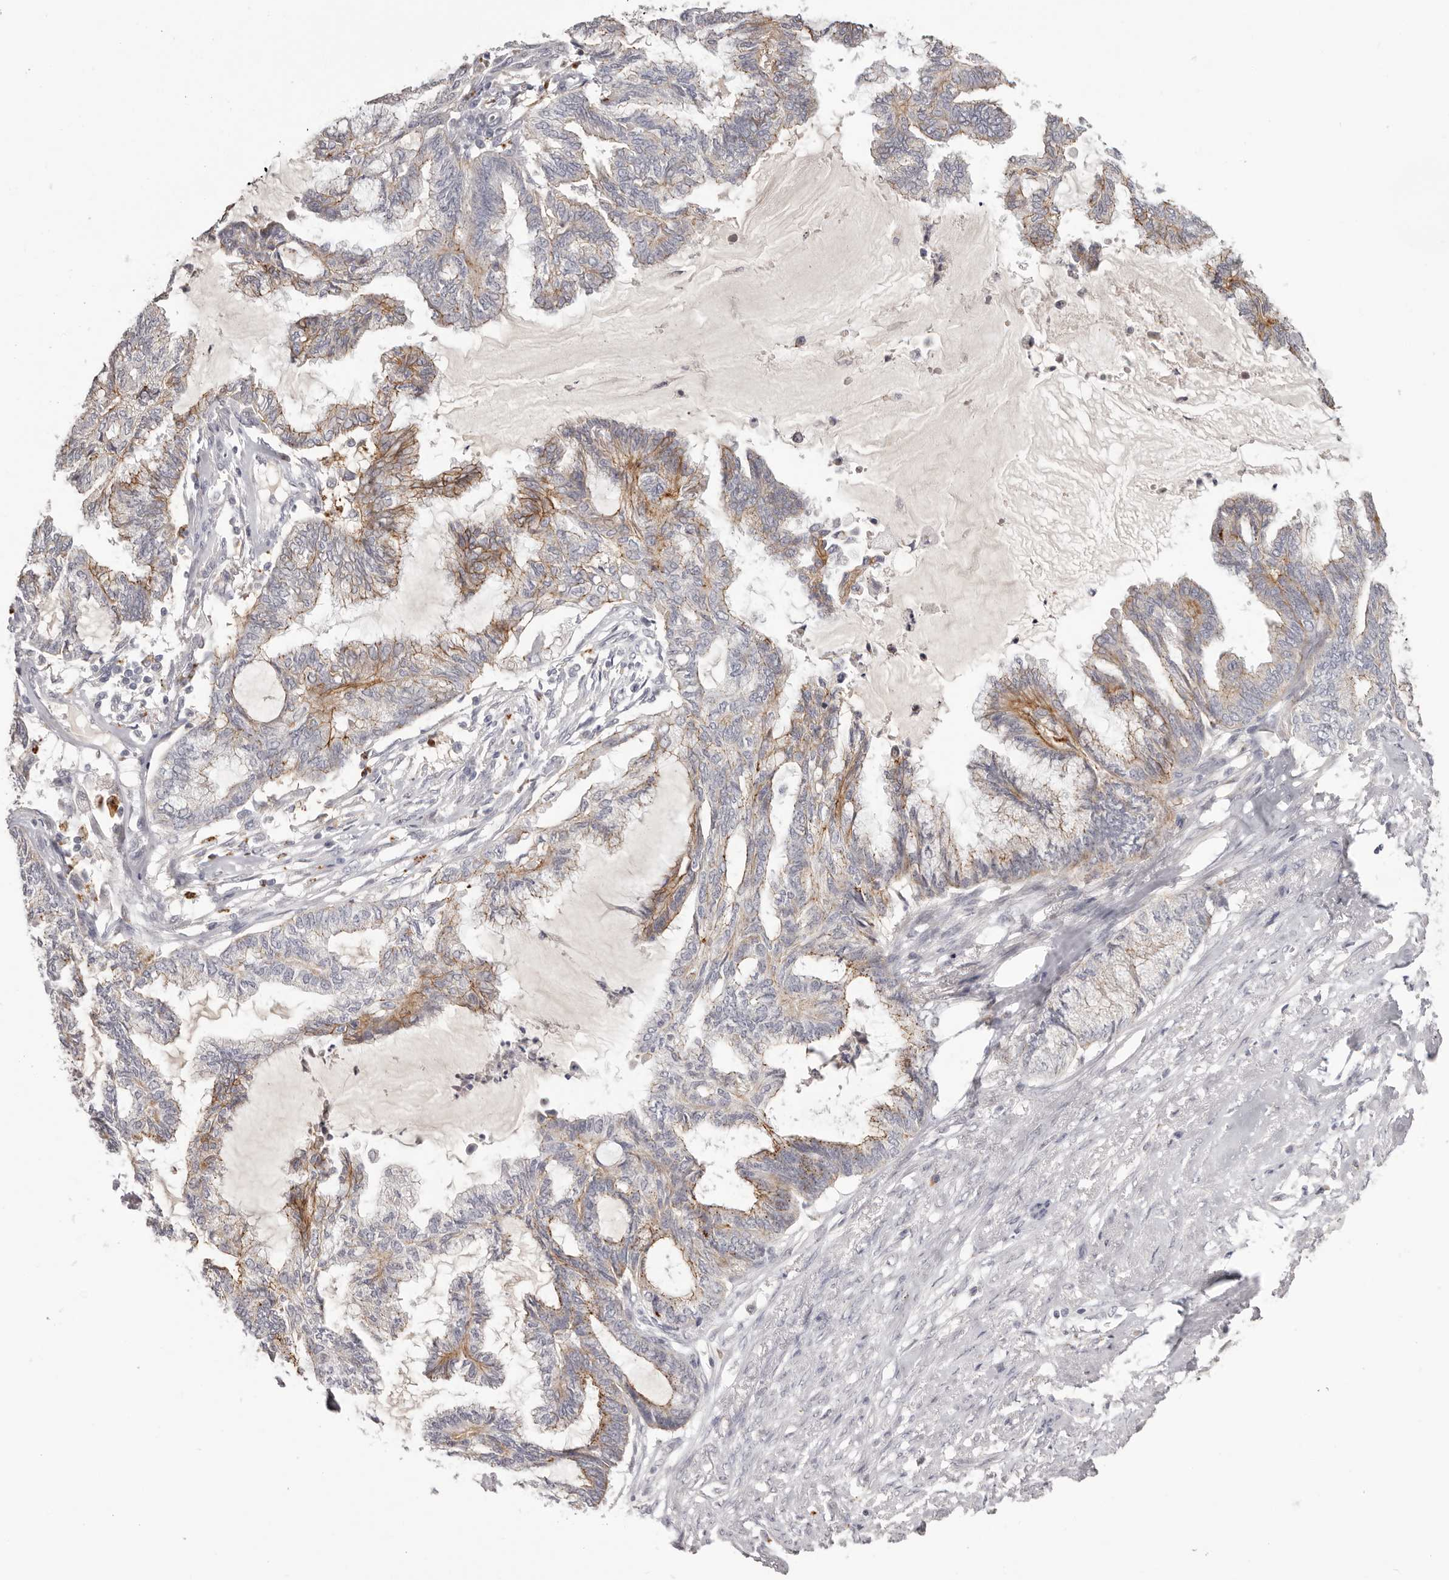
{"staining": {"intensity": "moderate", "quantity": "25%-75%", "location": "cytoplasmic/membranous"}, "tissue": "endometrial cancer", "cell_type": "Tumor cells", "image_type": "cancer", "snomed": [{"axis": "morphology", "description": "Adenocarcinoma, NOS"}, {"axis": "topography", "description": "Endometrium"}], "caption": "DAB immunohistochemical staining of endometrial cancer displays moderate cytoplasmic/membranous protein expression in about 25%-75% of tumor cells.", "gene": "PCDHB6", "patient": {"sex": "female", "age": 86}}